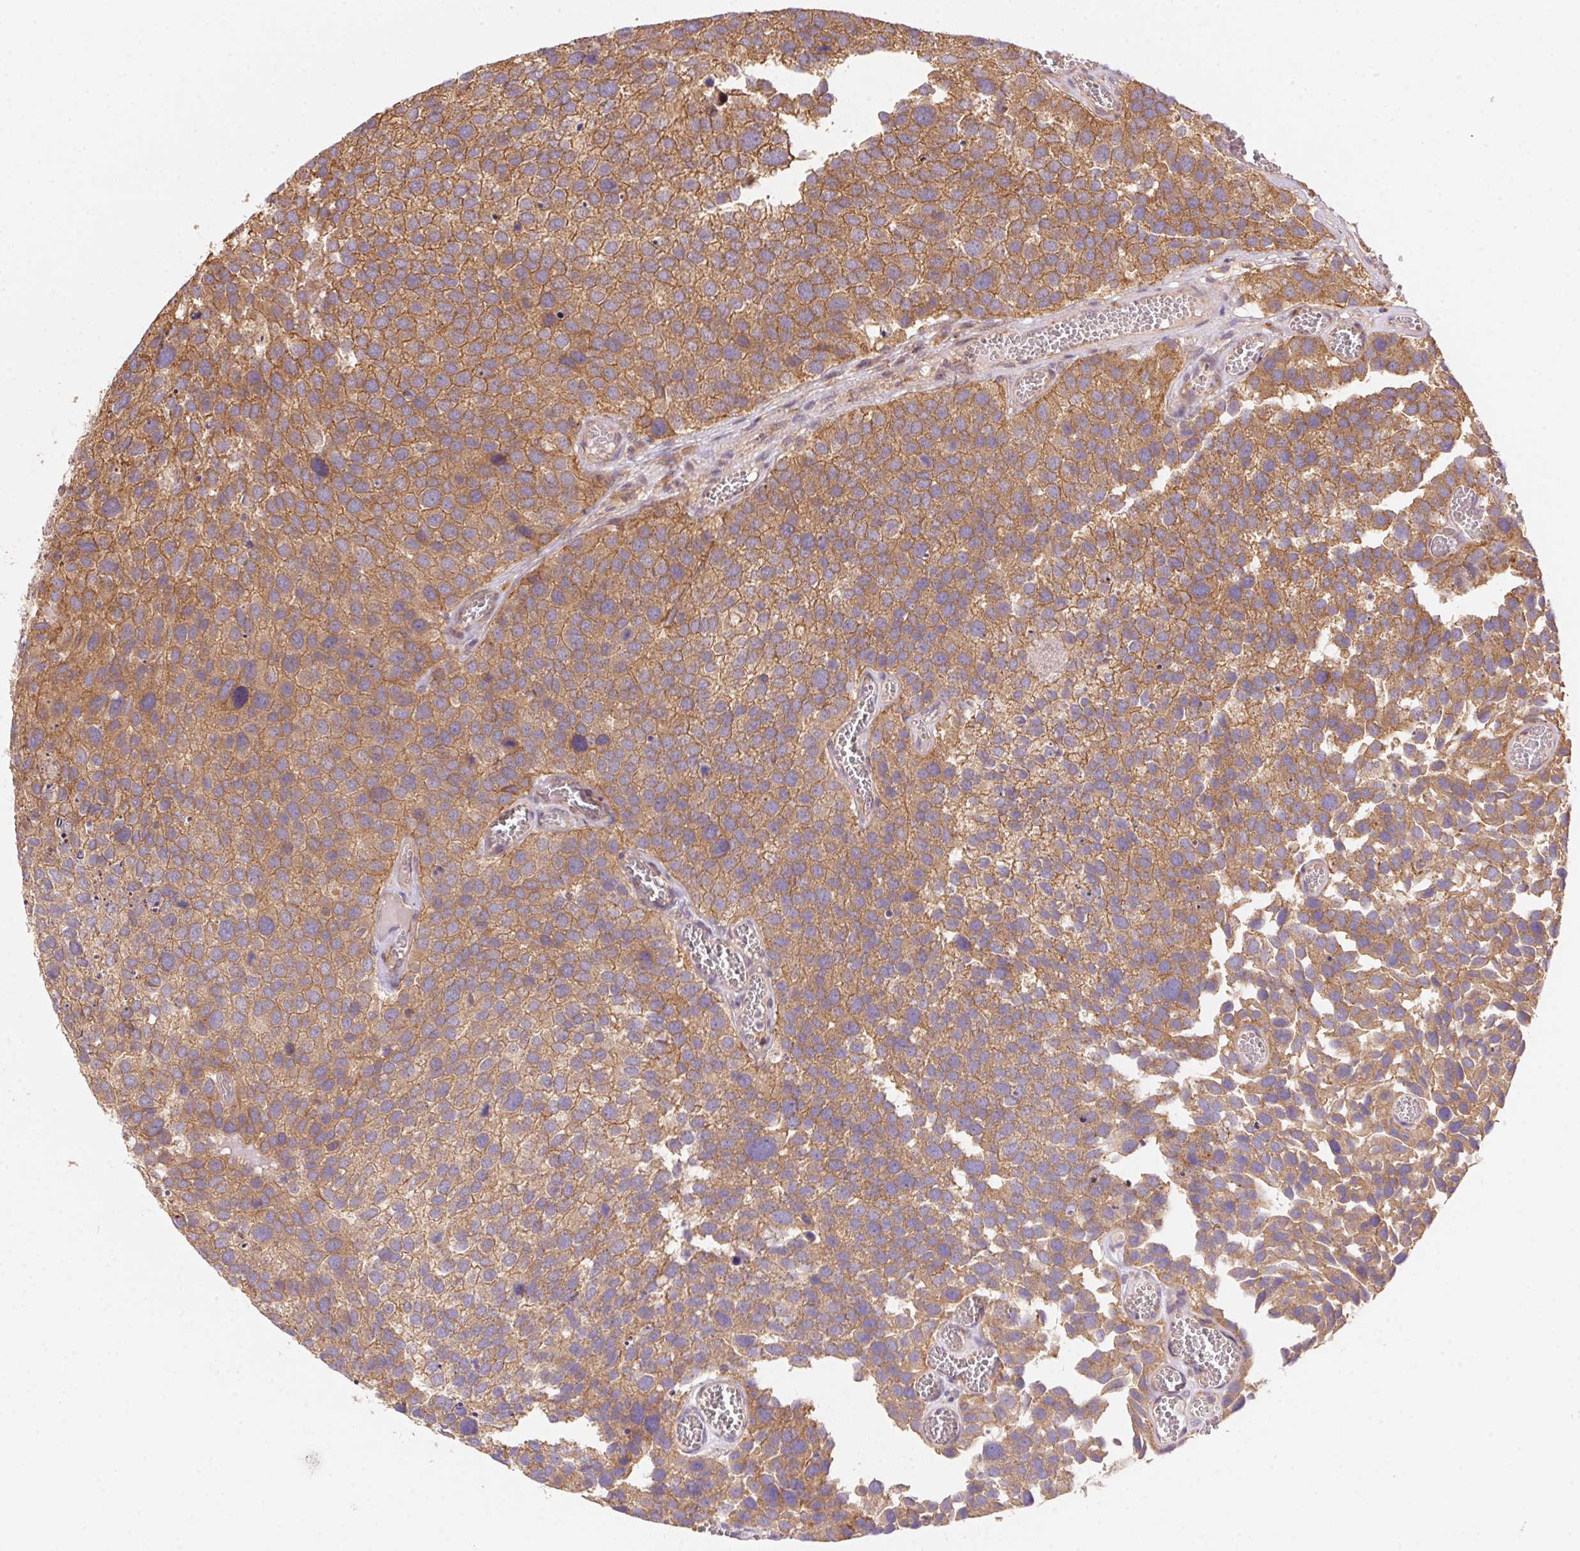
{"staining": {"intensity": "weak", "quantity": ">75%", "location": "cytoplasmic/membranous"}, "tissue": "urothelial cancer", "cell_type": "Tumor cells", "image_type": "cancer", "snomed": [{"axis": "morphology", "description": "Urothelial carcinoma, Low grade"}, {"axis": "topography", "description": "Urinary bladder"}], "caption": "Immunohistochemistry (IHC) micrograph of human urothelial carcinoma (low-grade) stained for a protein (brown), which demonstrates low levels of weak cytoplasmic/membranous staining in approximately >75% of tumor cells.", "gene": "MEX3D", "patient": {"sex": "female", "age": 69}}